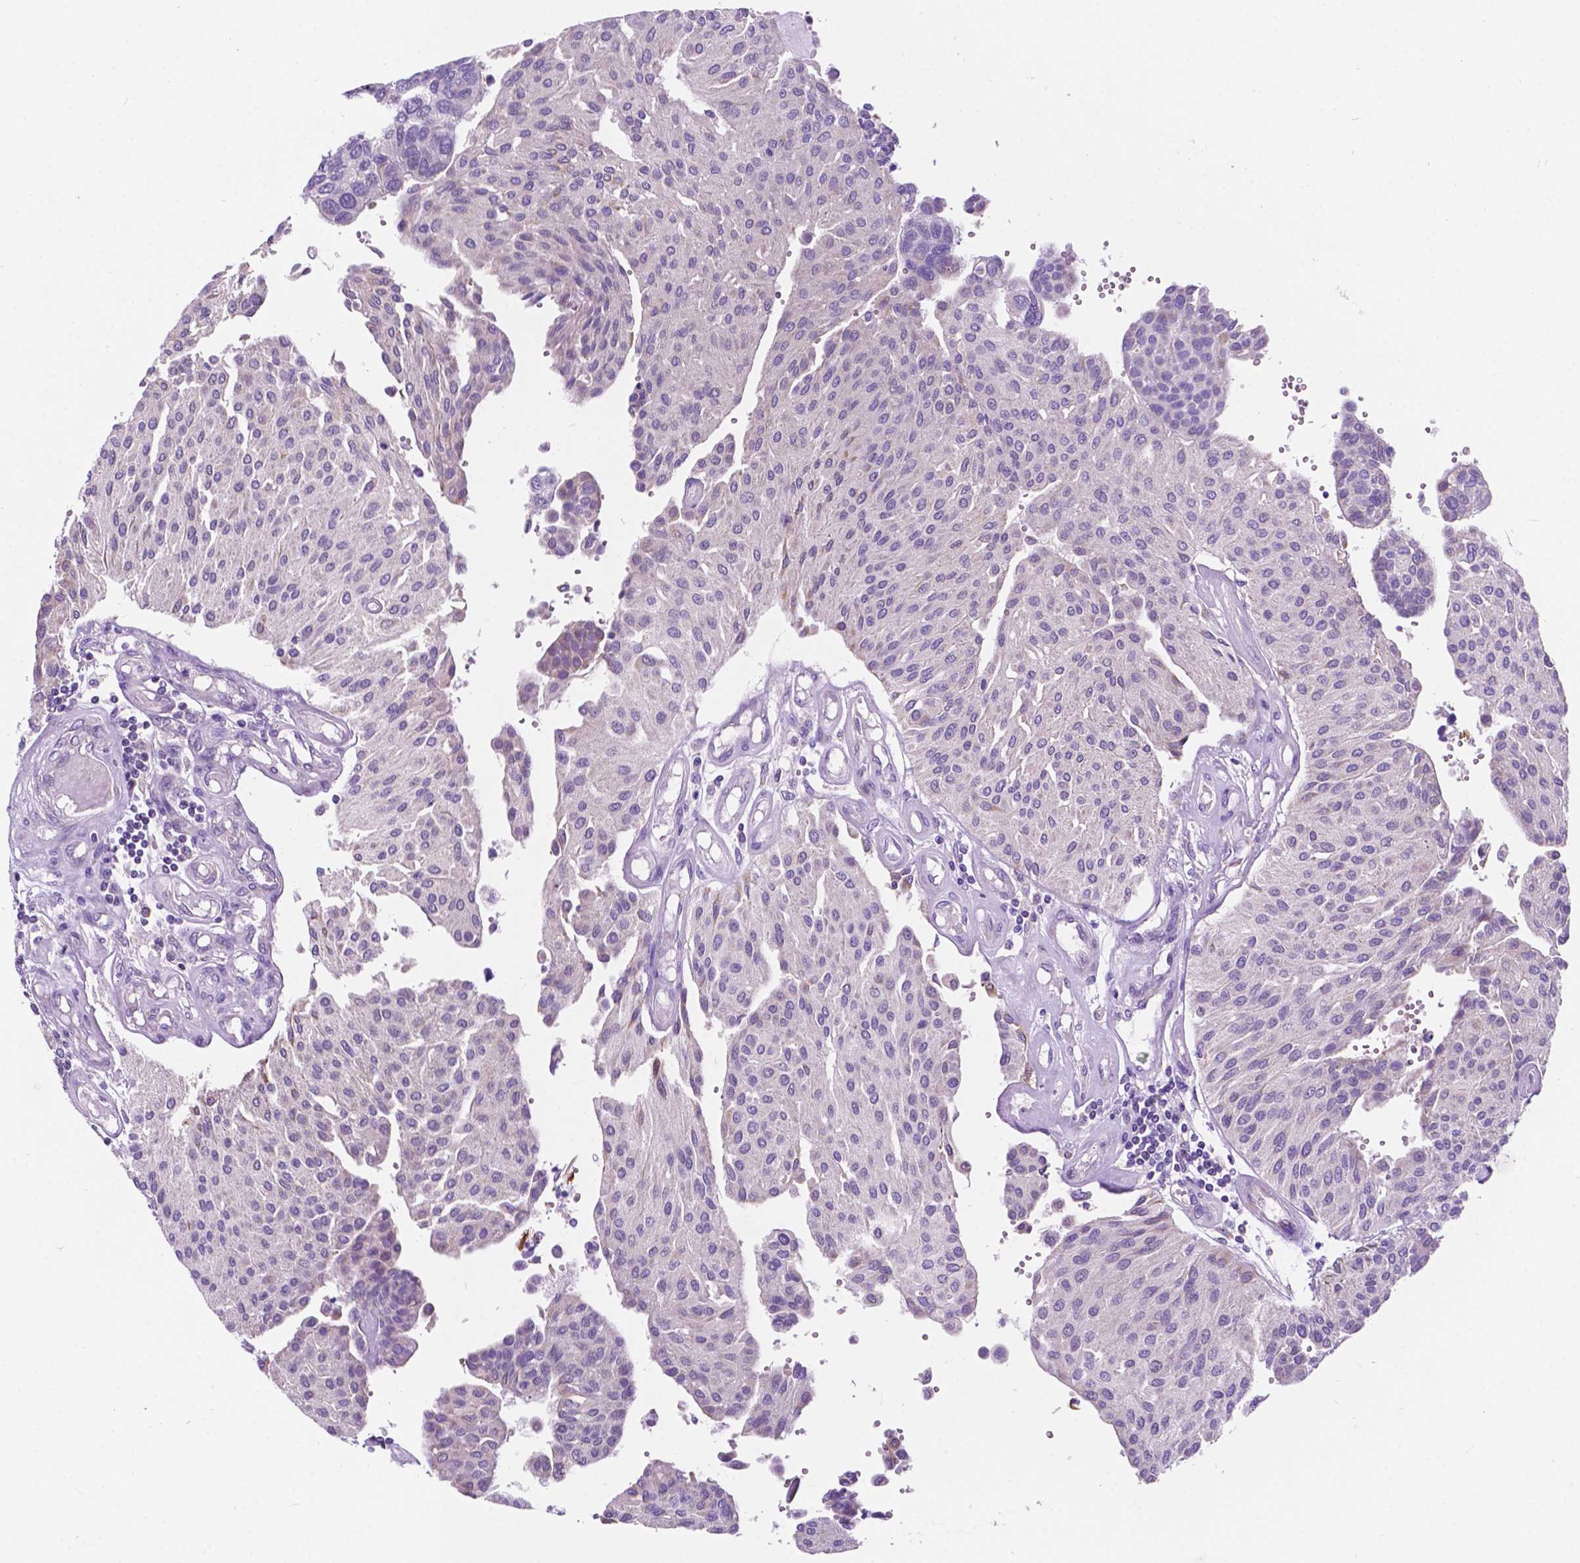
{"staining": {"intensity": "negative", "quantity": "none", "location": "none"}, "tissue": "urothelial cancer", "cell_type": "Tumor cells", "image_type": "cancer", "snomed": [{"axis": "morphology", "description": "Urothelial carcinoma, NOS"}, {"axis": "topography", "description": "Urinary bladder"}], "caption": "The micrograph exhibits no significant expression in tumor cells of urothelial cancer.", "gene": "TRPV5", "patient": {"sex": "male", "age": 55}}